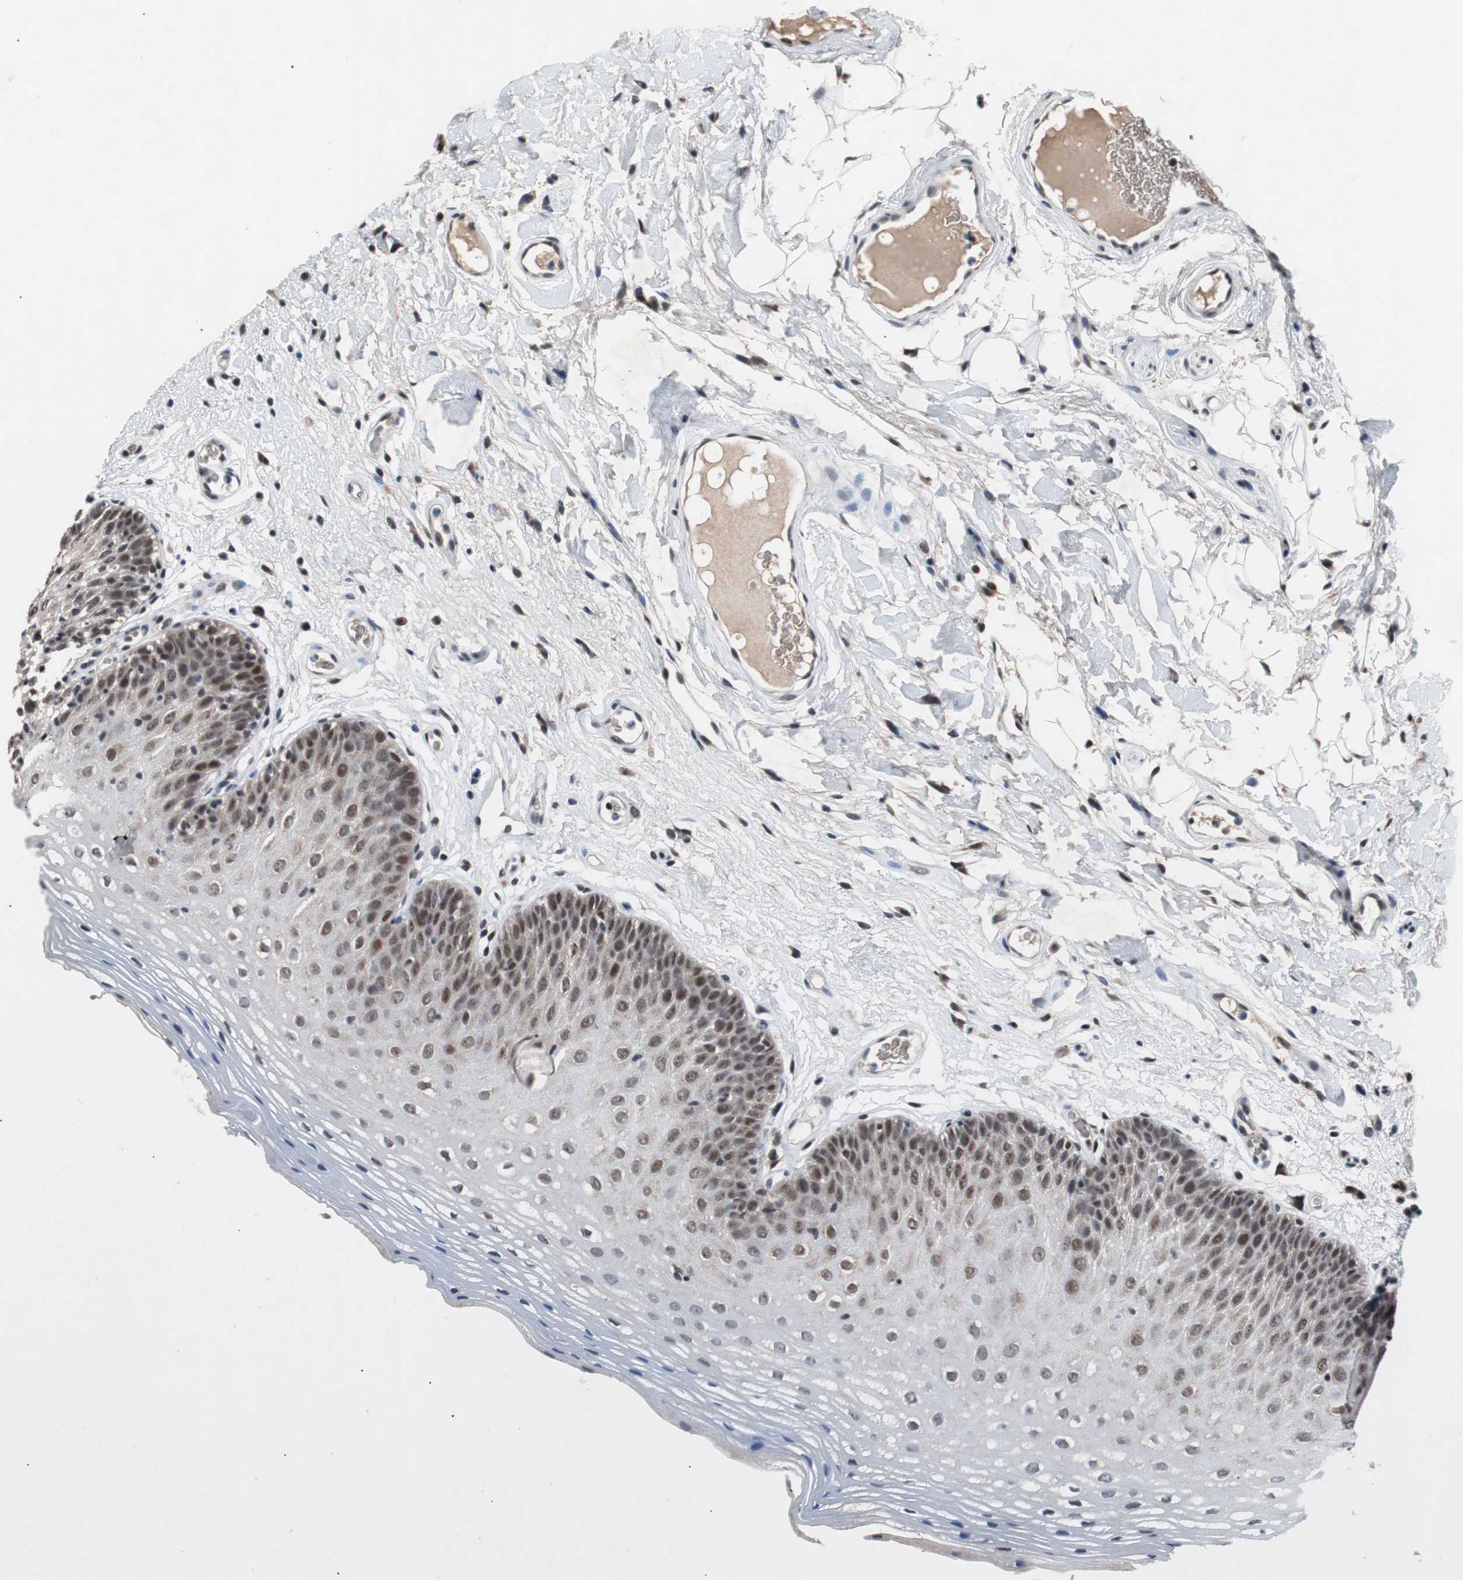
{"staining": {"intensity": "moderate", "quantity": "25%-75%", "location": "nuclear"}, "tissue": "oral mucosa", "cell_type": "Squamous epithelial cells", "image_type": "normal", "snomed": [{"axis": "morphology", "description": "Normal tissue, NOS"}, {"axis": "morphology", "description": "Squamous cell carcinoma, NOS"}, {"axis": "topography", "description": "Skeletal muscle"}, {"axis": "topography", "description": "Oral tissue"}], "caption": "Brown immunohistochemical staining in benign oral mucosa reveals moderate nuclear expression in about 25%-75% of squamous epithelial cells.", "gene": "USP28", "patient": {"sex": "male", "age": 71}}